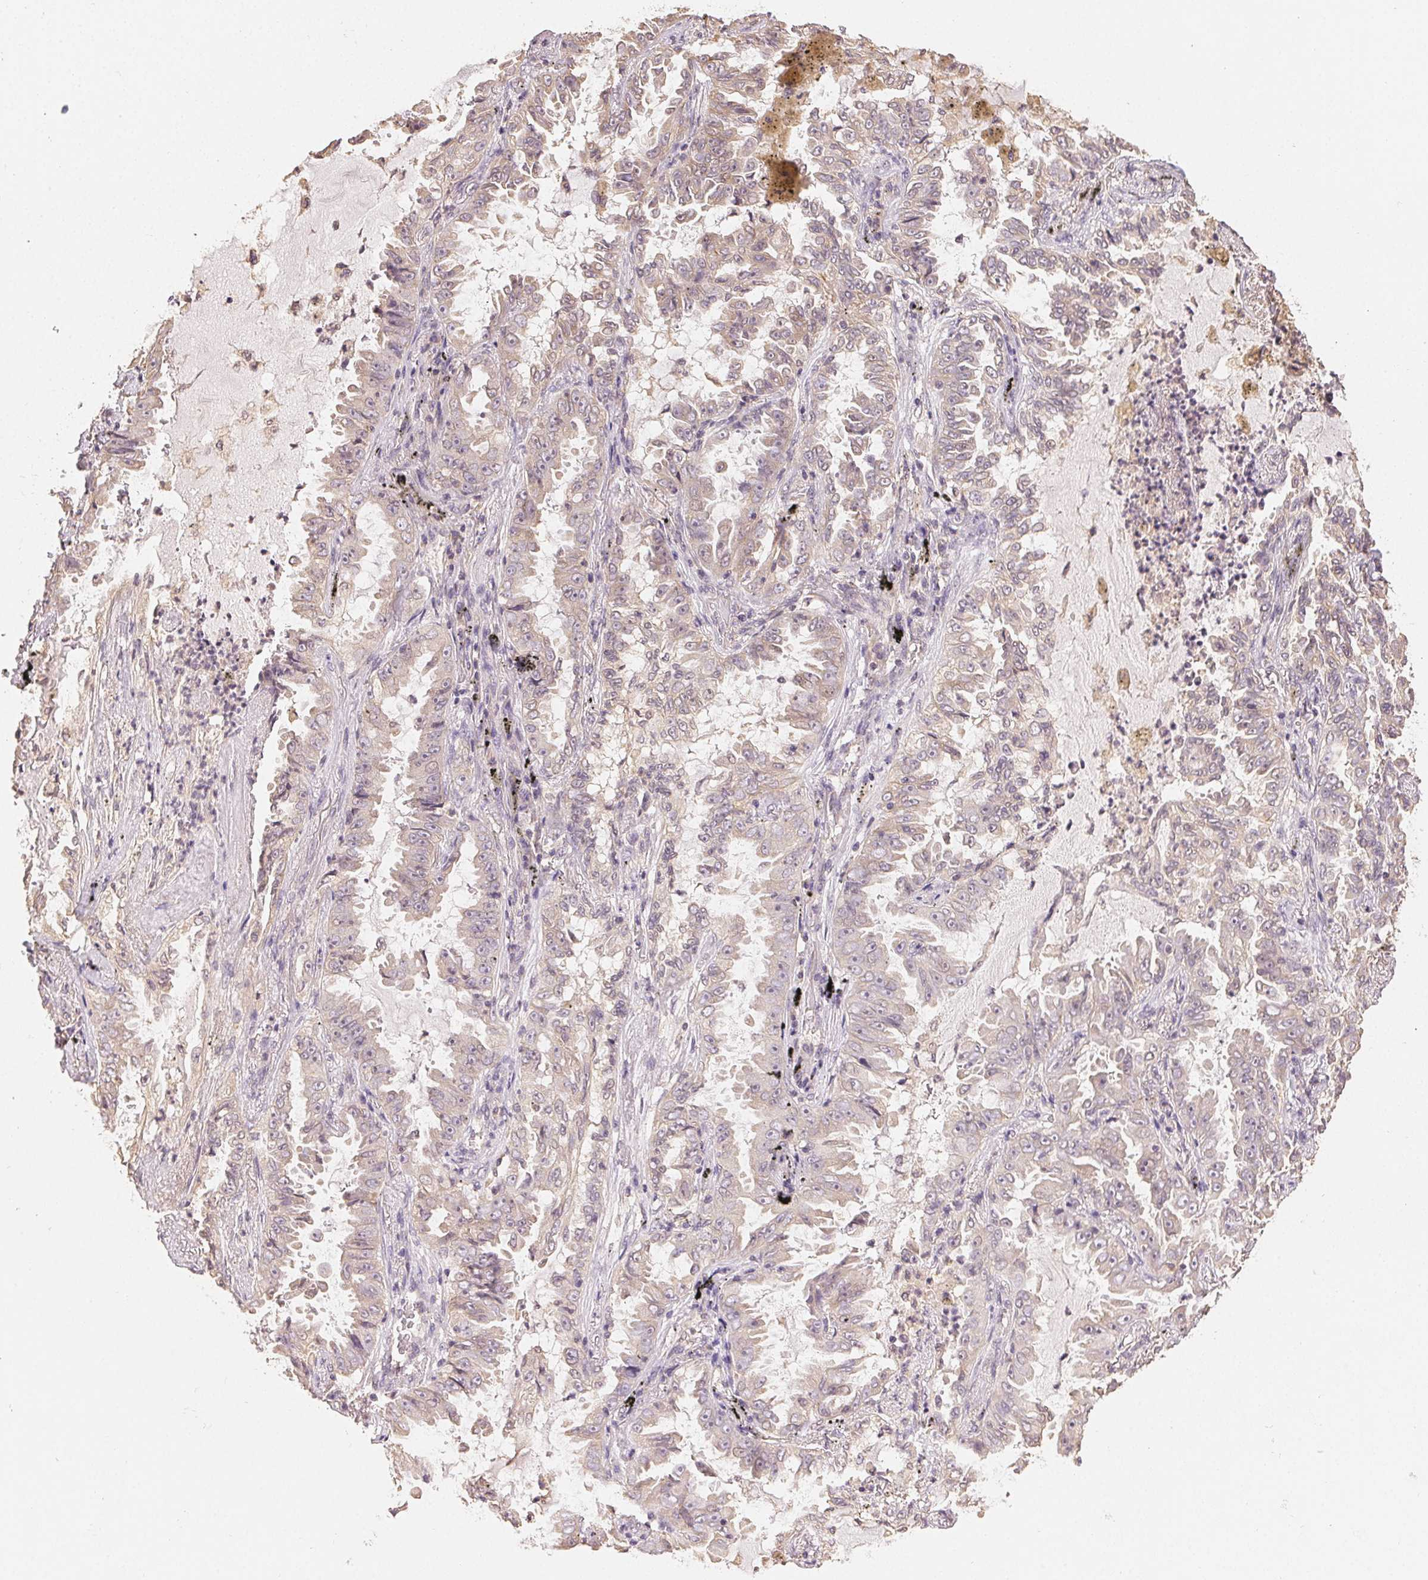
{"staining": {"intensity": "negative", "quantity": "none", "location": "none"}, "tissue": "lung cancer", "cell_type": "Tumor cells", "image_type": "cancer", "snomed": [{"axis": "morphology", "description": "Adenocarcinoma, NOS"}, {"axis": "topography", "description": "Lung"}], "caption": "Human adenocarcinoma (lung) stained for a protein using immunohistochemistry (IHC) displays no positivity in tumor cells.", "gene": "SEZ6L2", "patient": {"sex": "female", "age": 52}}